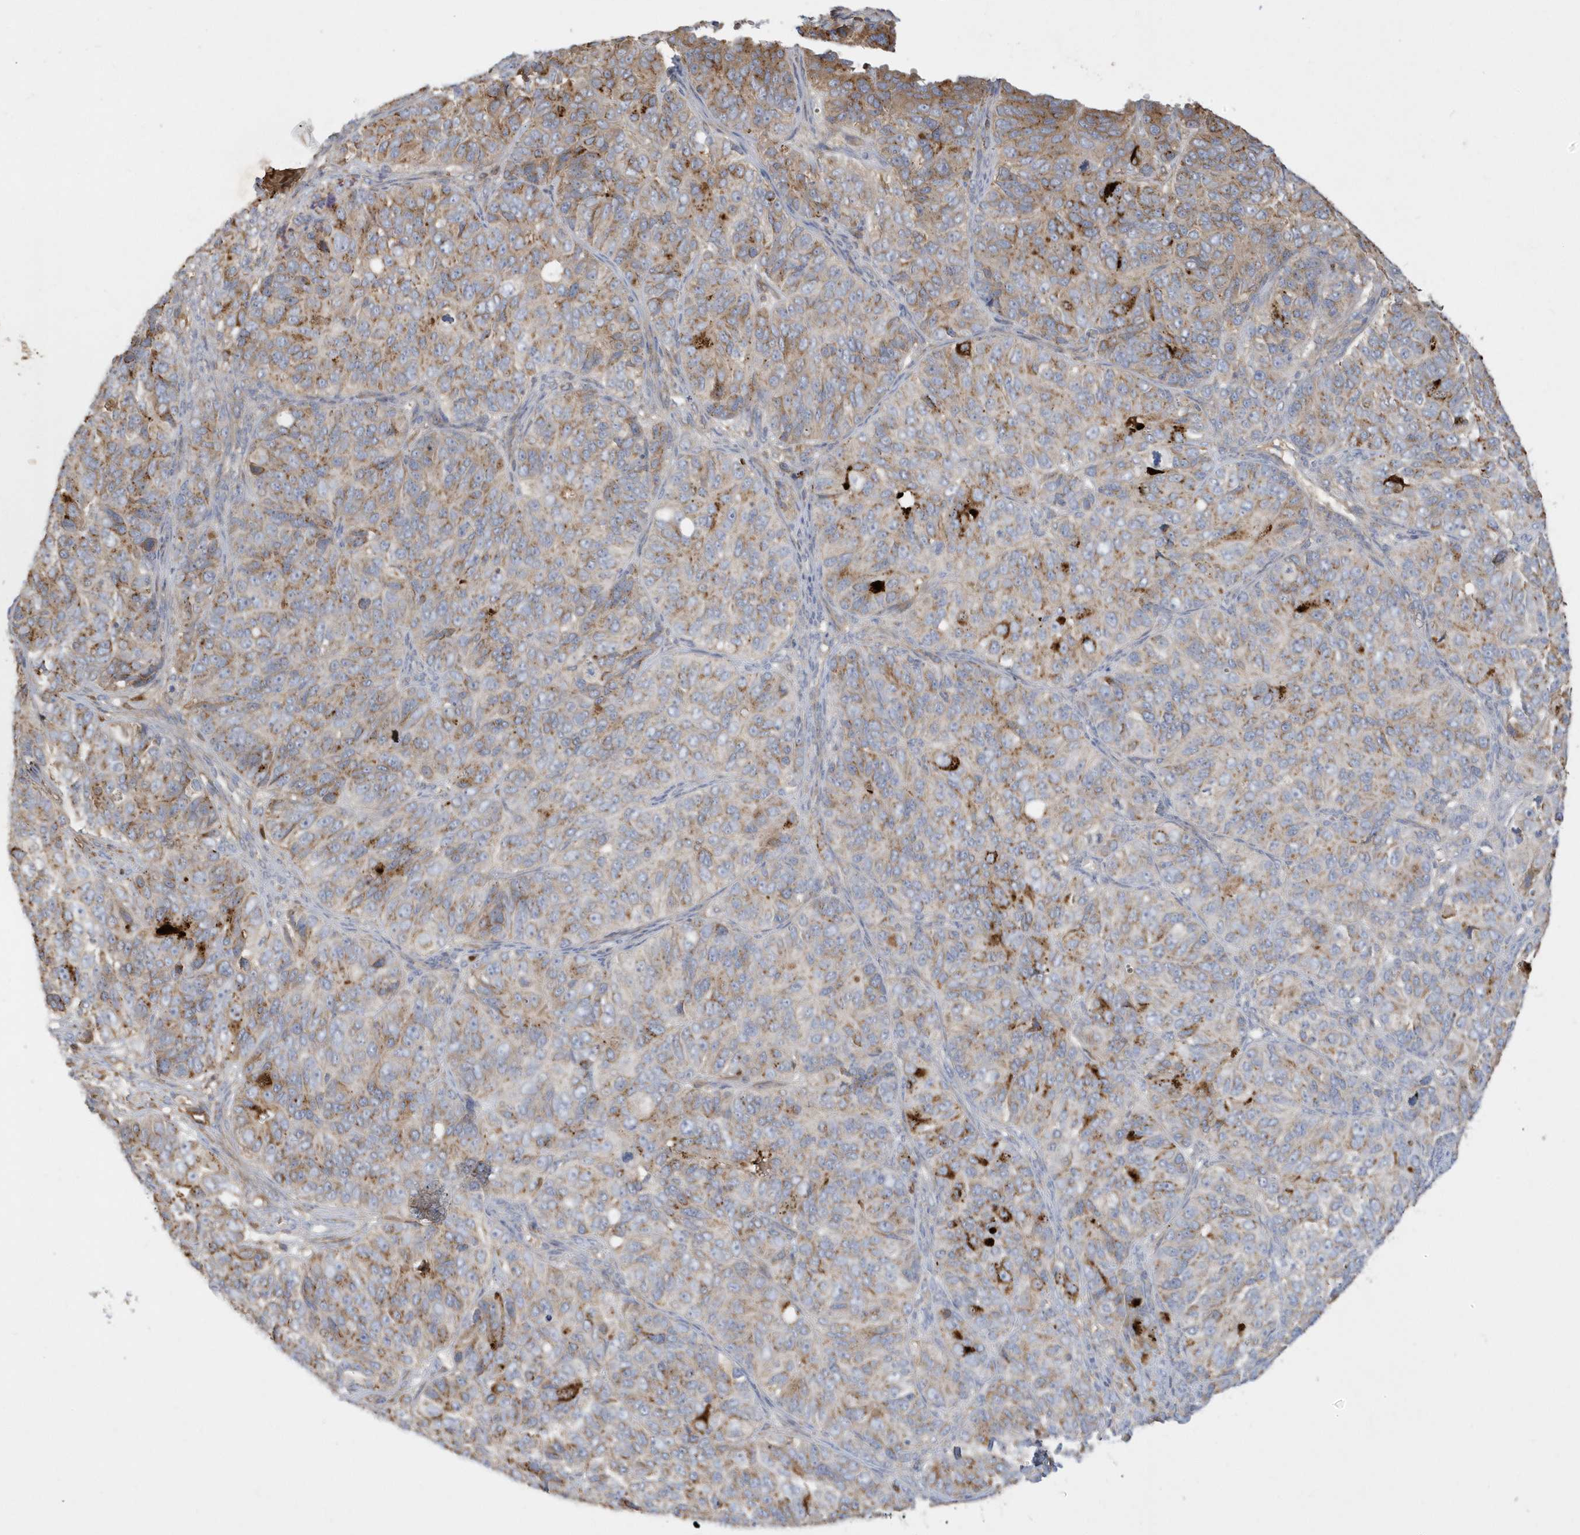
{"staining": {"intensity": "moderate", "quantity": "25%-75%", "location": "cytoplasmic/membranous"}, "tissue": "ovarian cancer", "cell_type": "Tumor cells", "image_type": "cancer", "snomed": [{"axis": "morphology", "description": "Carcinoma, endometroid"}, {"axis": "topography", "description": "Ovary"}], "caption": "Tumor cells exhibit medium levels of moderate cytoplasmic/membranous expression in approximately 25%-75% of cells in human ovarian endometroid carcinoma.", "gene": "DPP9", "patient": {"sex": "female", "age": 51}}